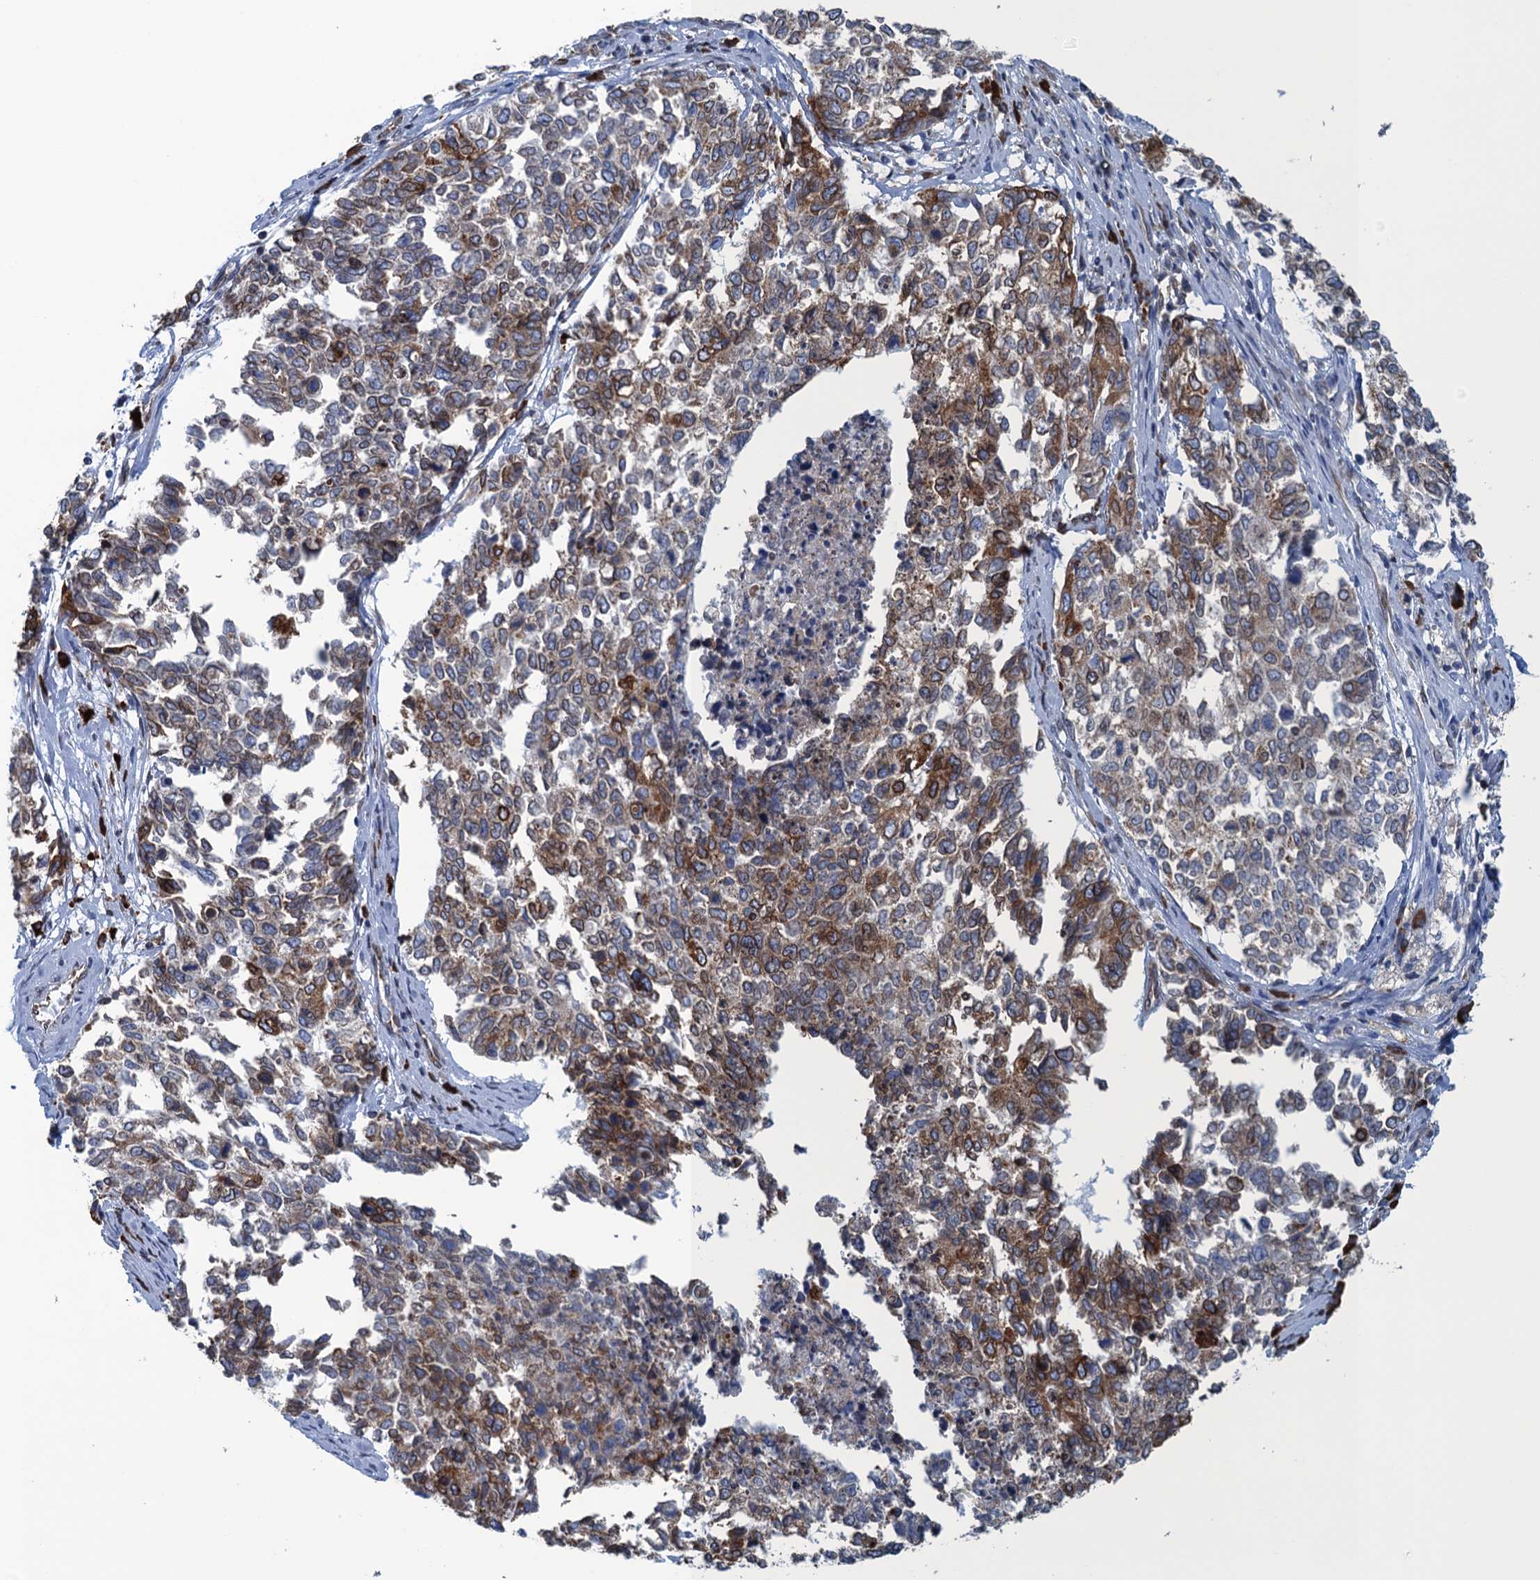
{"staining": {"intensity": "moderate", "quantity": ">75%", "location": "cytoplasmic/membranous"}, "tissue": "cervical cancer", "cell_type": "Tumor cells", "image_type": "cancer", "snomed": [{"axis": "morphology", "description": "Squamous cell carcinoma, NOS"}, {"axis": "topography", "description": "Cervix"}], "caption": "About >75% of tumor cells in squamous cell carcinoma (cervical) display moderate cytoplasmic/membranous protein staining as visualized by brown immunohistochemical staining.", "gene": "TMEM205", "patient": {"sex": "female", "age": 63}}